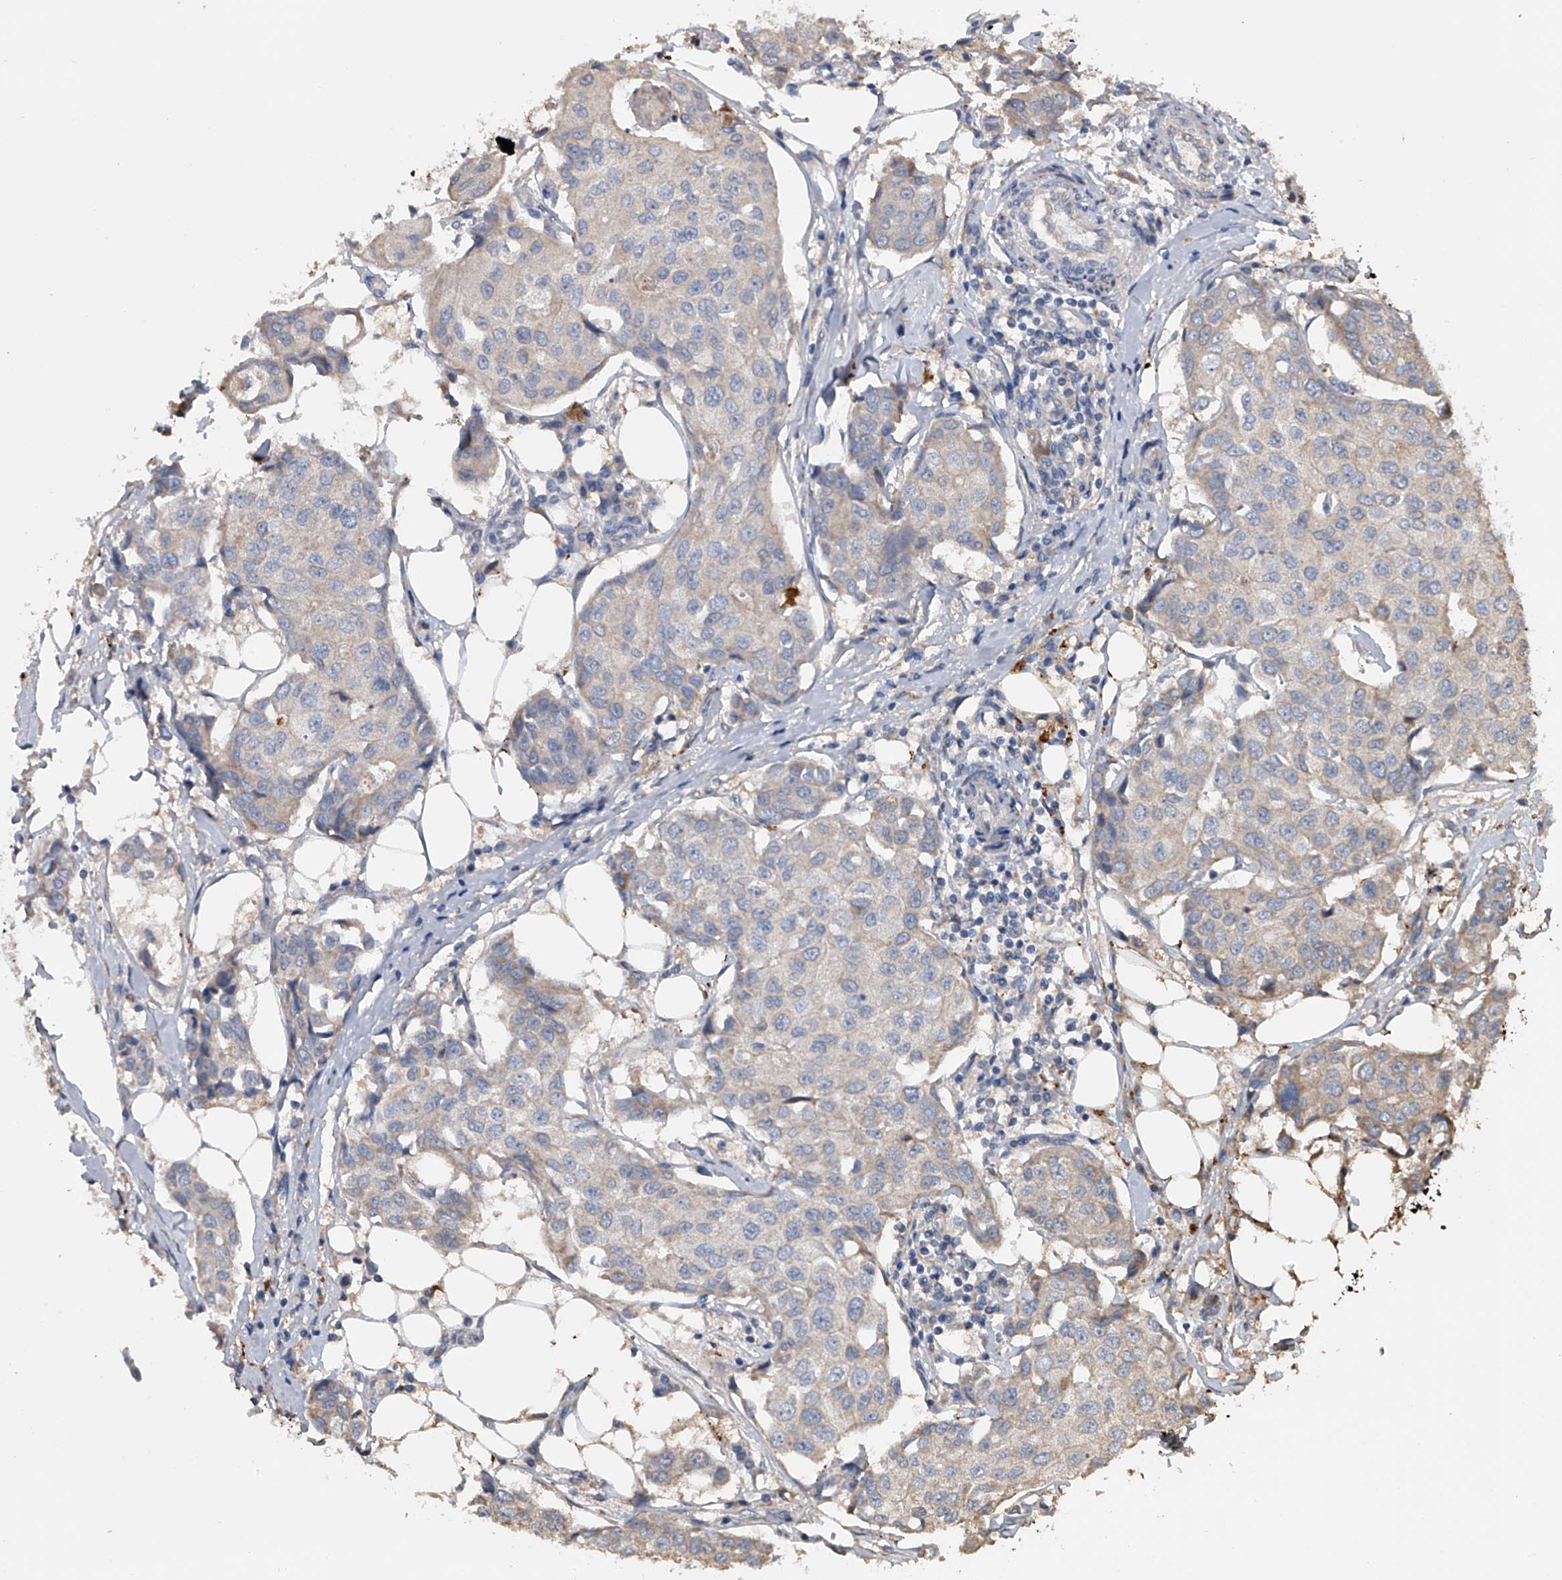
{"staining": {"intensity": "negative", "quantity": "none", "location": "none"}, "tissue": "breast cancer", "cell_type": "Tumor cells", "image_type": "cancer", "snomed": [{"axis": "morphology", "description": "Duct carcinoma"}, {"axis": "topography", "description": "Breast"}], "caption": "Immunohistochemistry (IHC) photomicrograph of neoplastic tissue: human breast infiltrating ductal carcinoma stained with DAB (3,3'-diaminobenzidine) displays no significant protein positivity in tumor cells.", "gene": "DOCK9", "patient": {"sex": "female", "age": 80}}